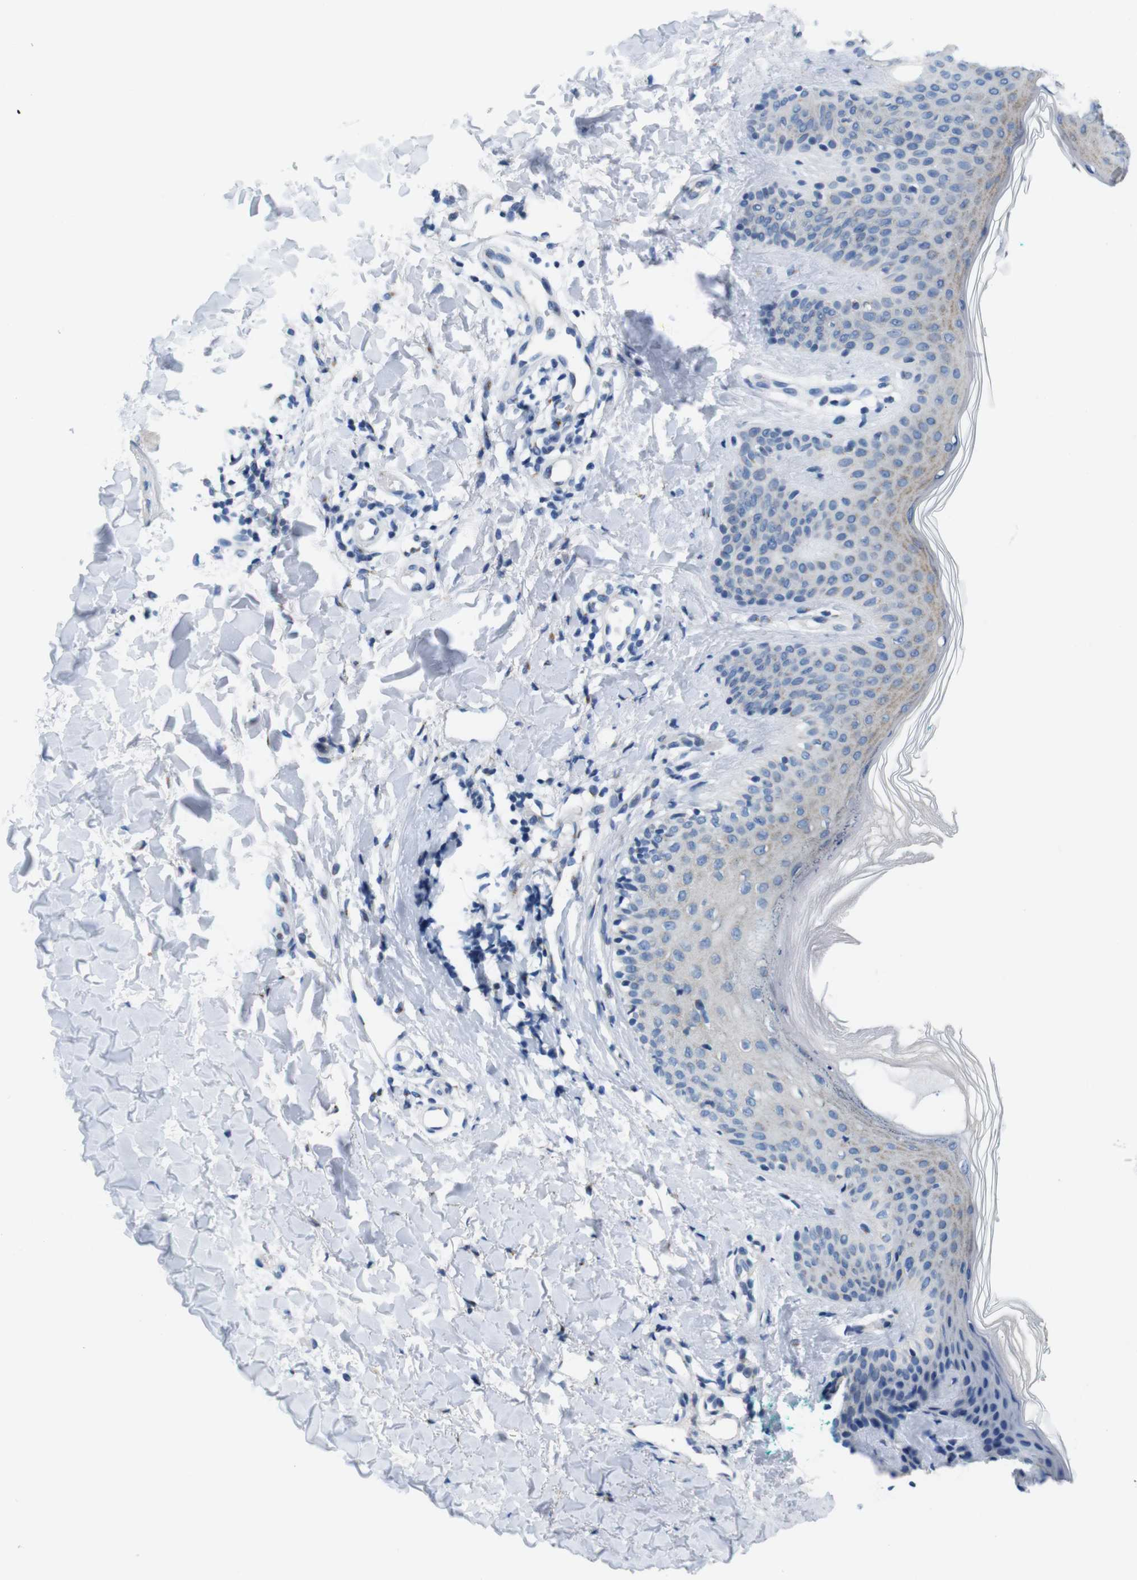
{"staining": {"intensity": "negative", "quantity": "none", "location": "none"}, "tissue": "skin", "cell_type": "Fibroblasts", "image_type": "normal", "snomed": [{"axis": "morphology", "description": "Normal tissue, NOS"}, {"axis": "topography", "description": "Skin"}], "caption": "This is an immunohistochemistry (IHC) photomicrograph of unremarkable human skin. There is no expression in fibroblasts.", "gene": "GOLGA2", "patient": {"sex": "male", "age": 16}}